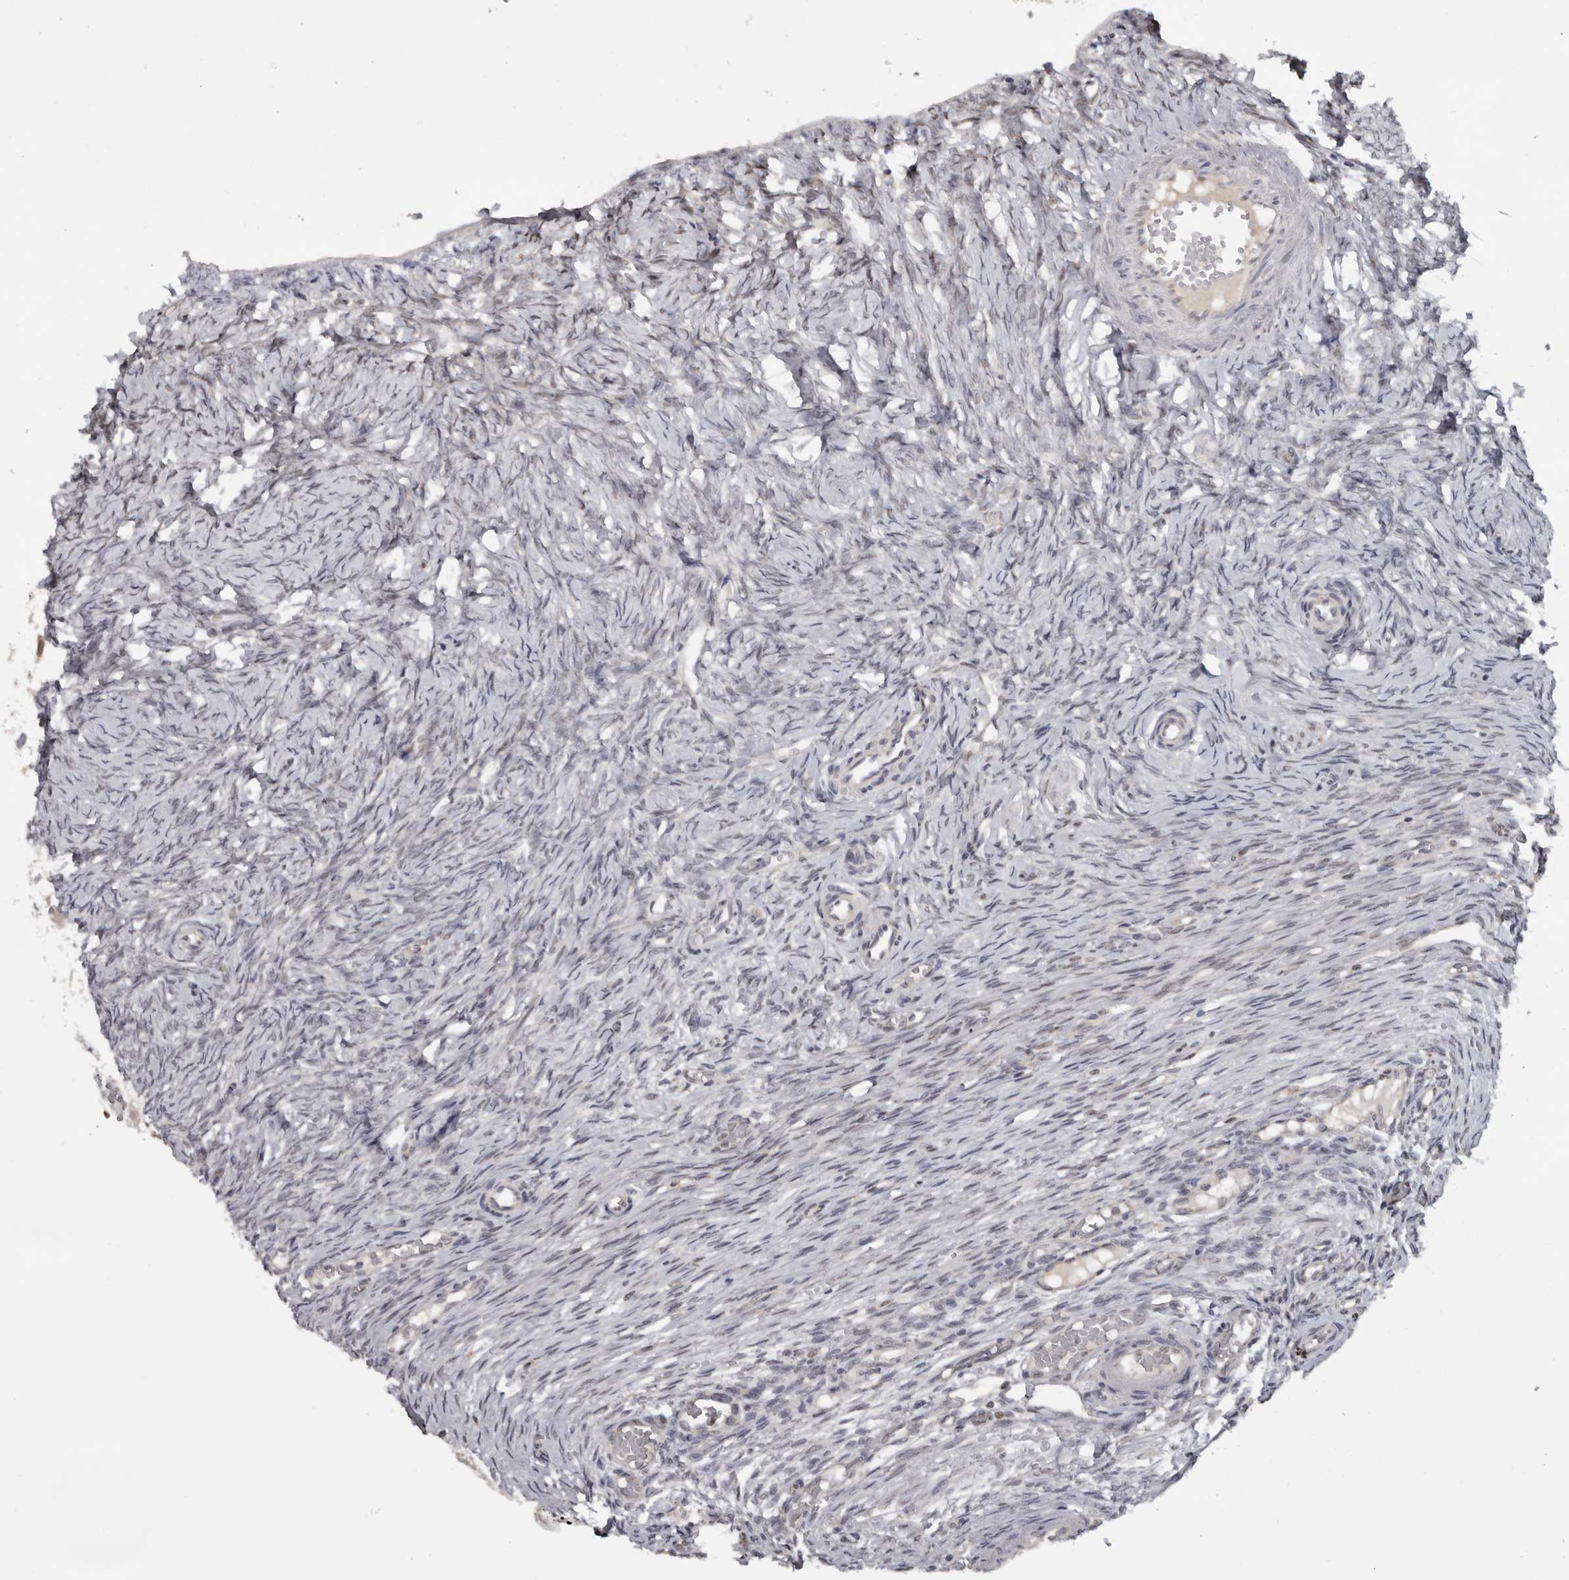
{"staining": {"intensity": "negative", "quantity": "none", "location": "none"}, "tissue": "ovary", "cell_type": "Ovarian stroma cells", "image_type": "normal", "snomed": [{"axis": "morphology", "description": "Adenocarcinoma, NOS"}, {"axis": "topography", "description": "Endometrium"}], "caption": "Ovarian stroma cells show no significant protein expression in normal ovary. (Brightfield microscopy of DAB (3,3'-diaminobenzidine) immunohistochemistry at high magnification).", "gene": "MOGAT2", "patient": {"sex": "female", "age": 32}}